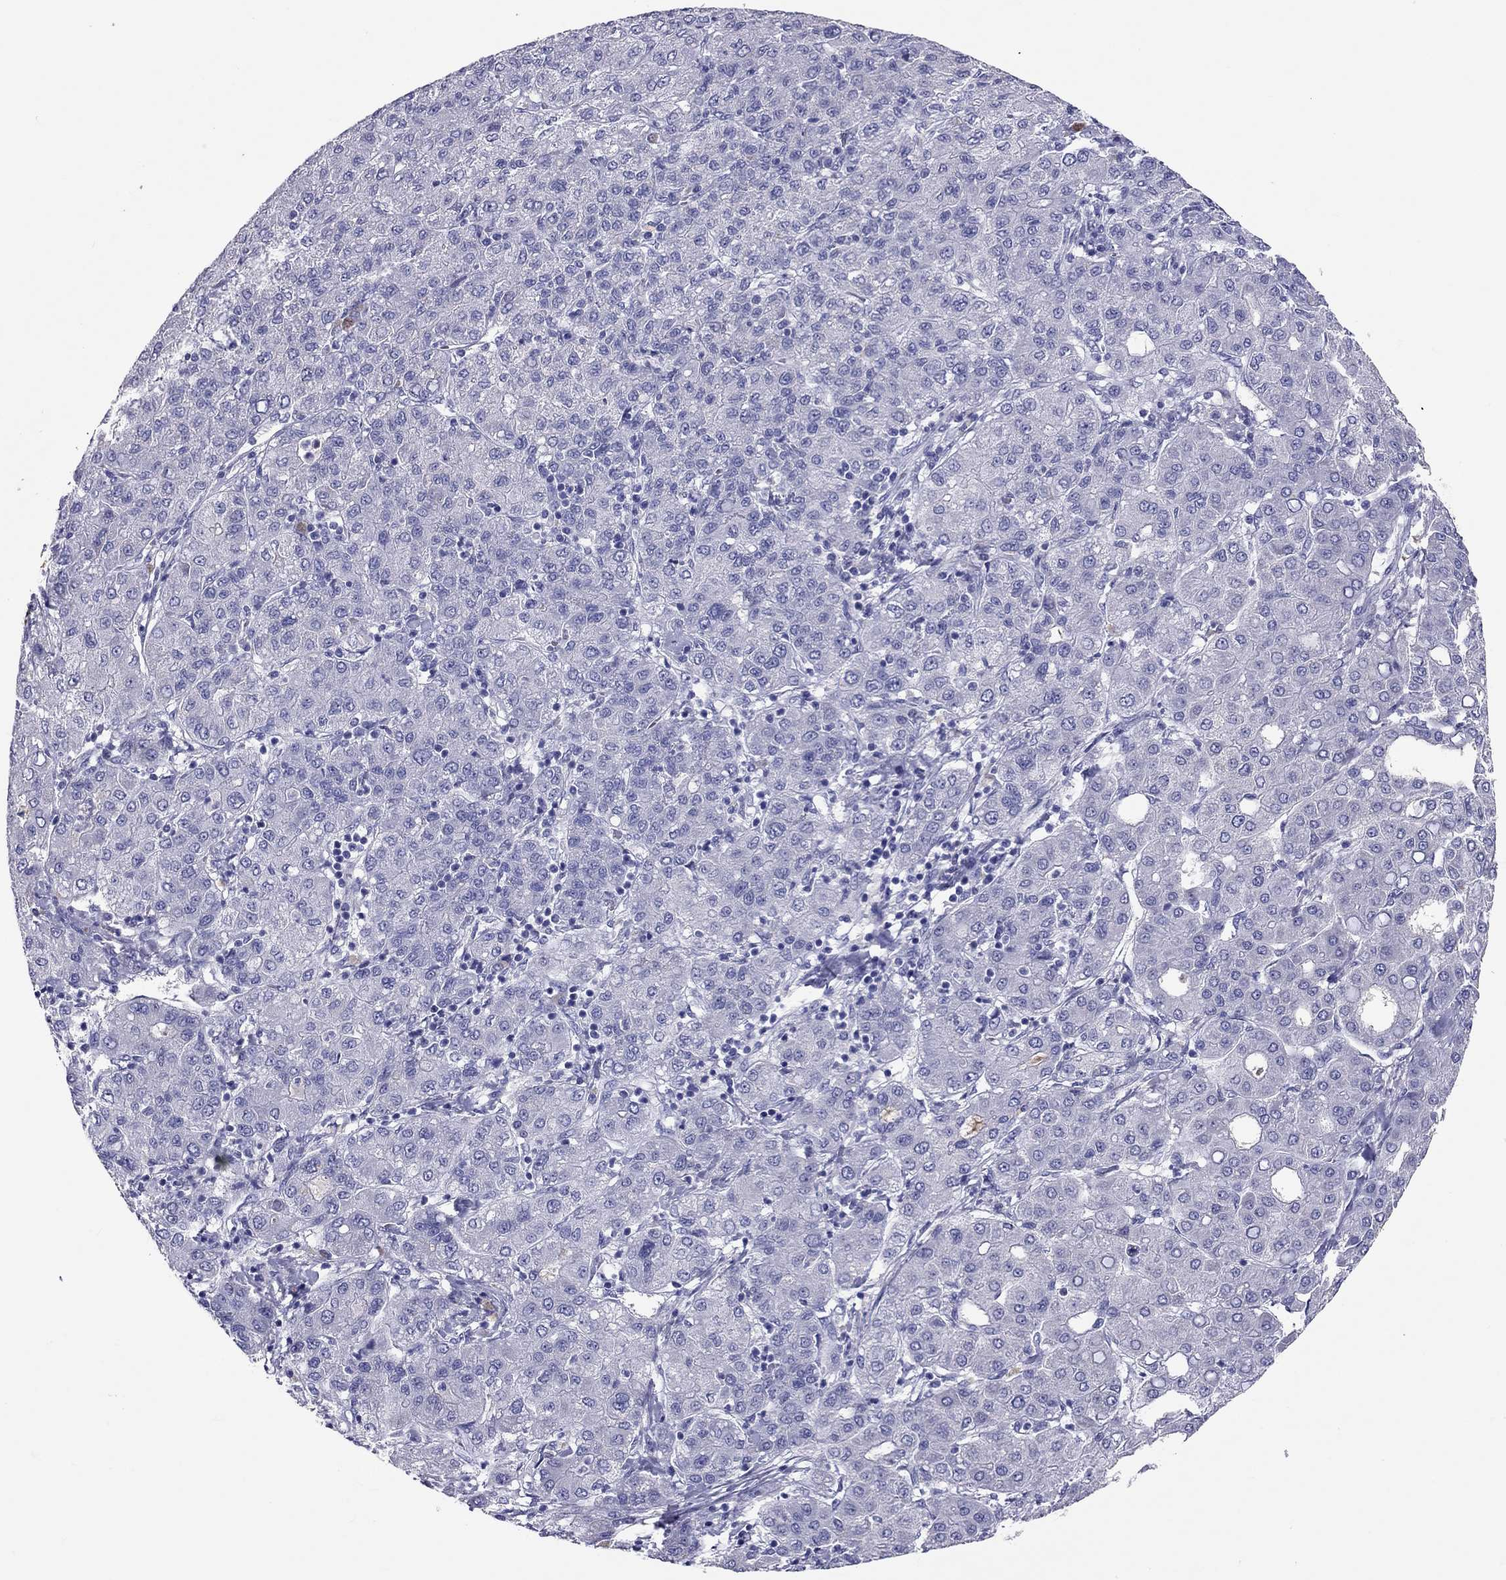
{"staining": {"intensity": "negative", "quantity": "none", "location": "none"}, "tissue": "liver cancer", "cell_type": "Tumor cells", "image_type": "cancer", "snomed": [{"axis": "morphology", "description": "Carcinoma, Hepatocellular, NOS"}, {"axis": "topography", "description": "Liver"}], "caption": "Human liver hepatocellular carcinoma stained for a protein using immunohistochemistry shows no positivity in tumor cells.", "gene": "CALHM1", "patient": {"sex": "male", "age": 65}}